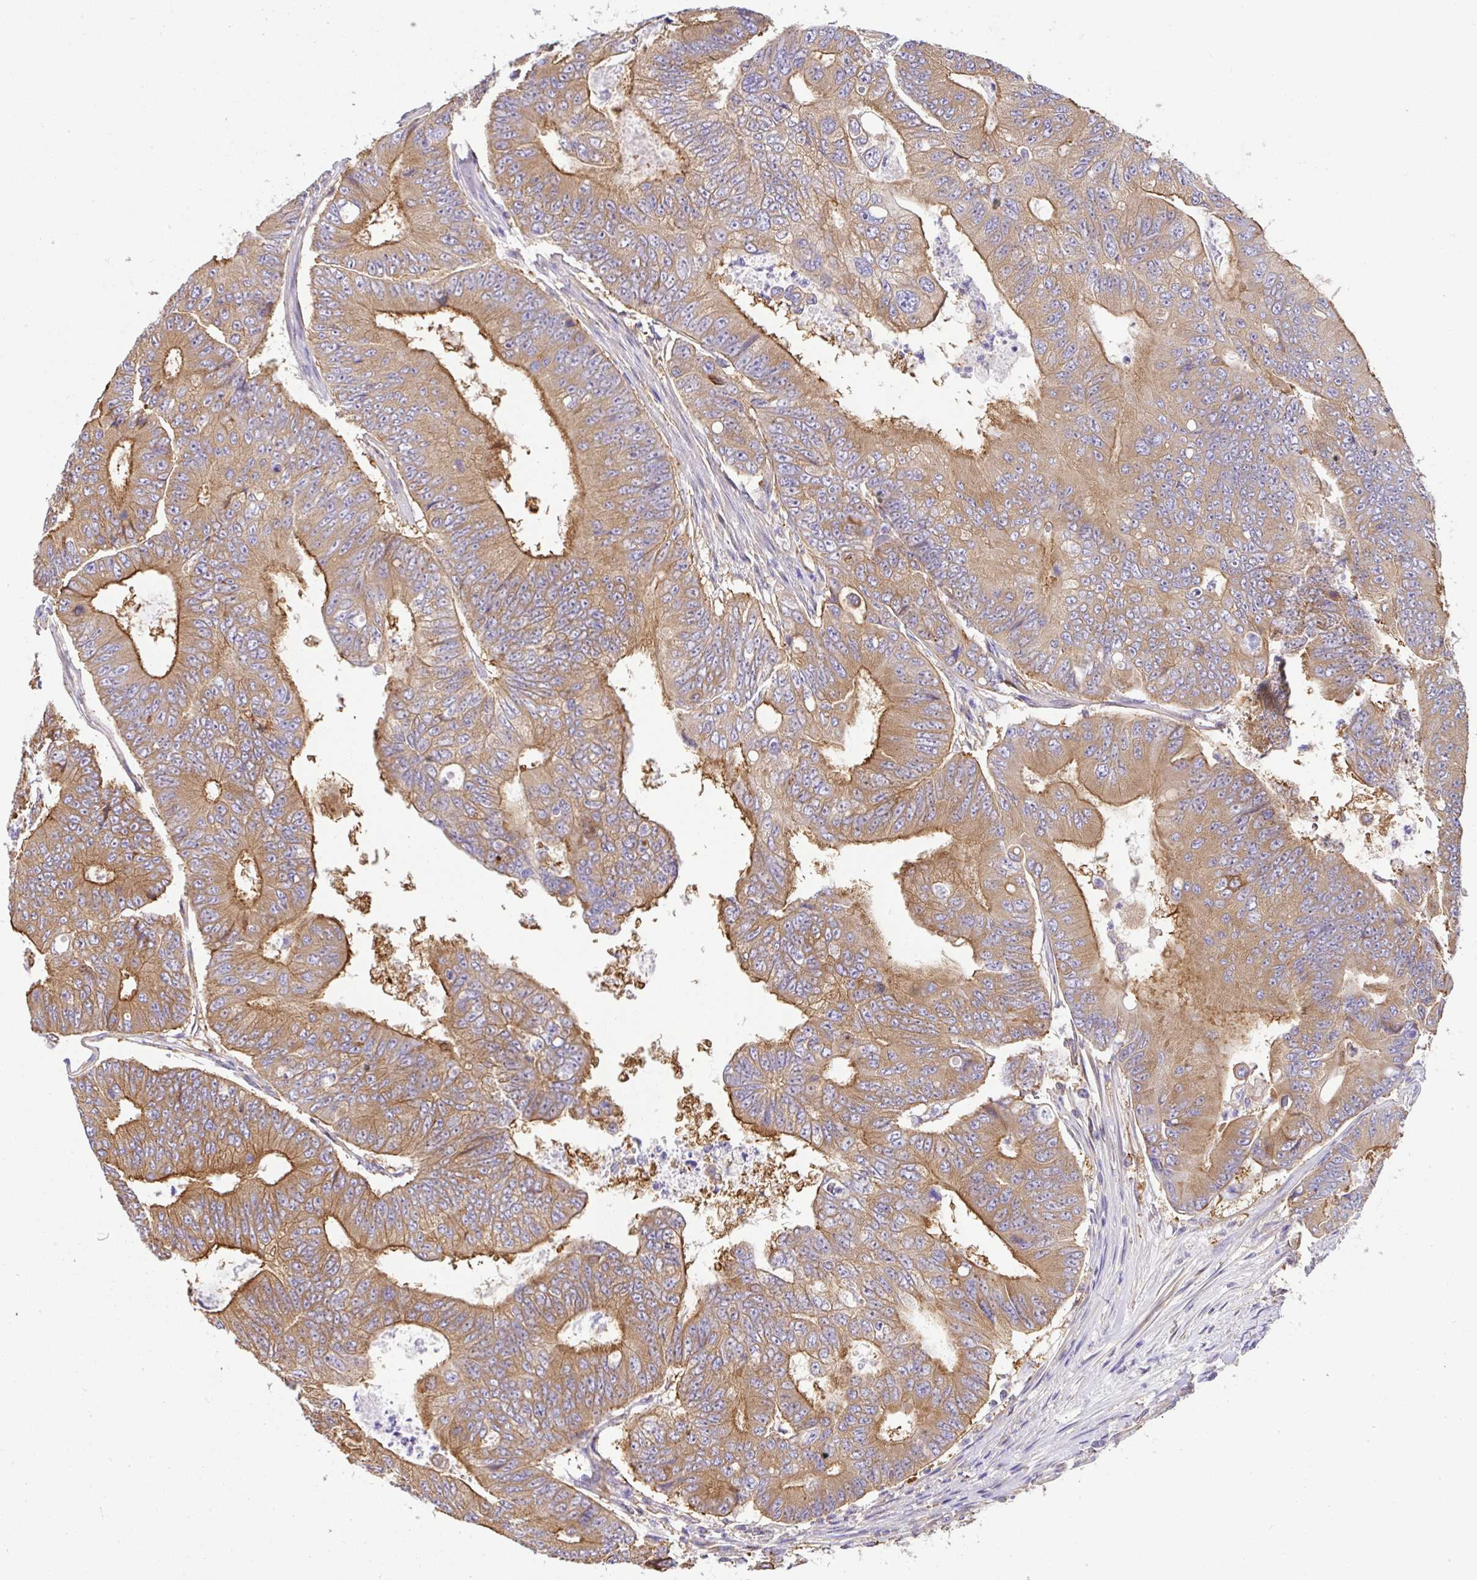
{"staining": {"intensity": "moderate", "quantity": ">75%", "location": "cytoplasmic/membranous"}, "tissue": "colorectal cancer", "cell_type": "Tumor cells", "image_type": "cancer", "snomed": [{"axis": "morphology", "description": "Adenocarcinoma, NOS"}, {"axis": "topography", "description": "Colon"}], "caption": "Tumor cells show medium levels of moderate cytoplasmic/membranous positivity in about >75% of cells in colorectal adenocarcinoma. (Stains: DAB in brown, nuclei in blue, Microscopy: brightfield microscopy at high magnification).", "gene": "GFPT2", "patient": {"sex": "female", "age": 48}}